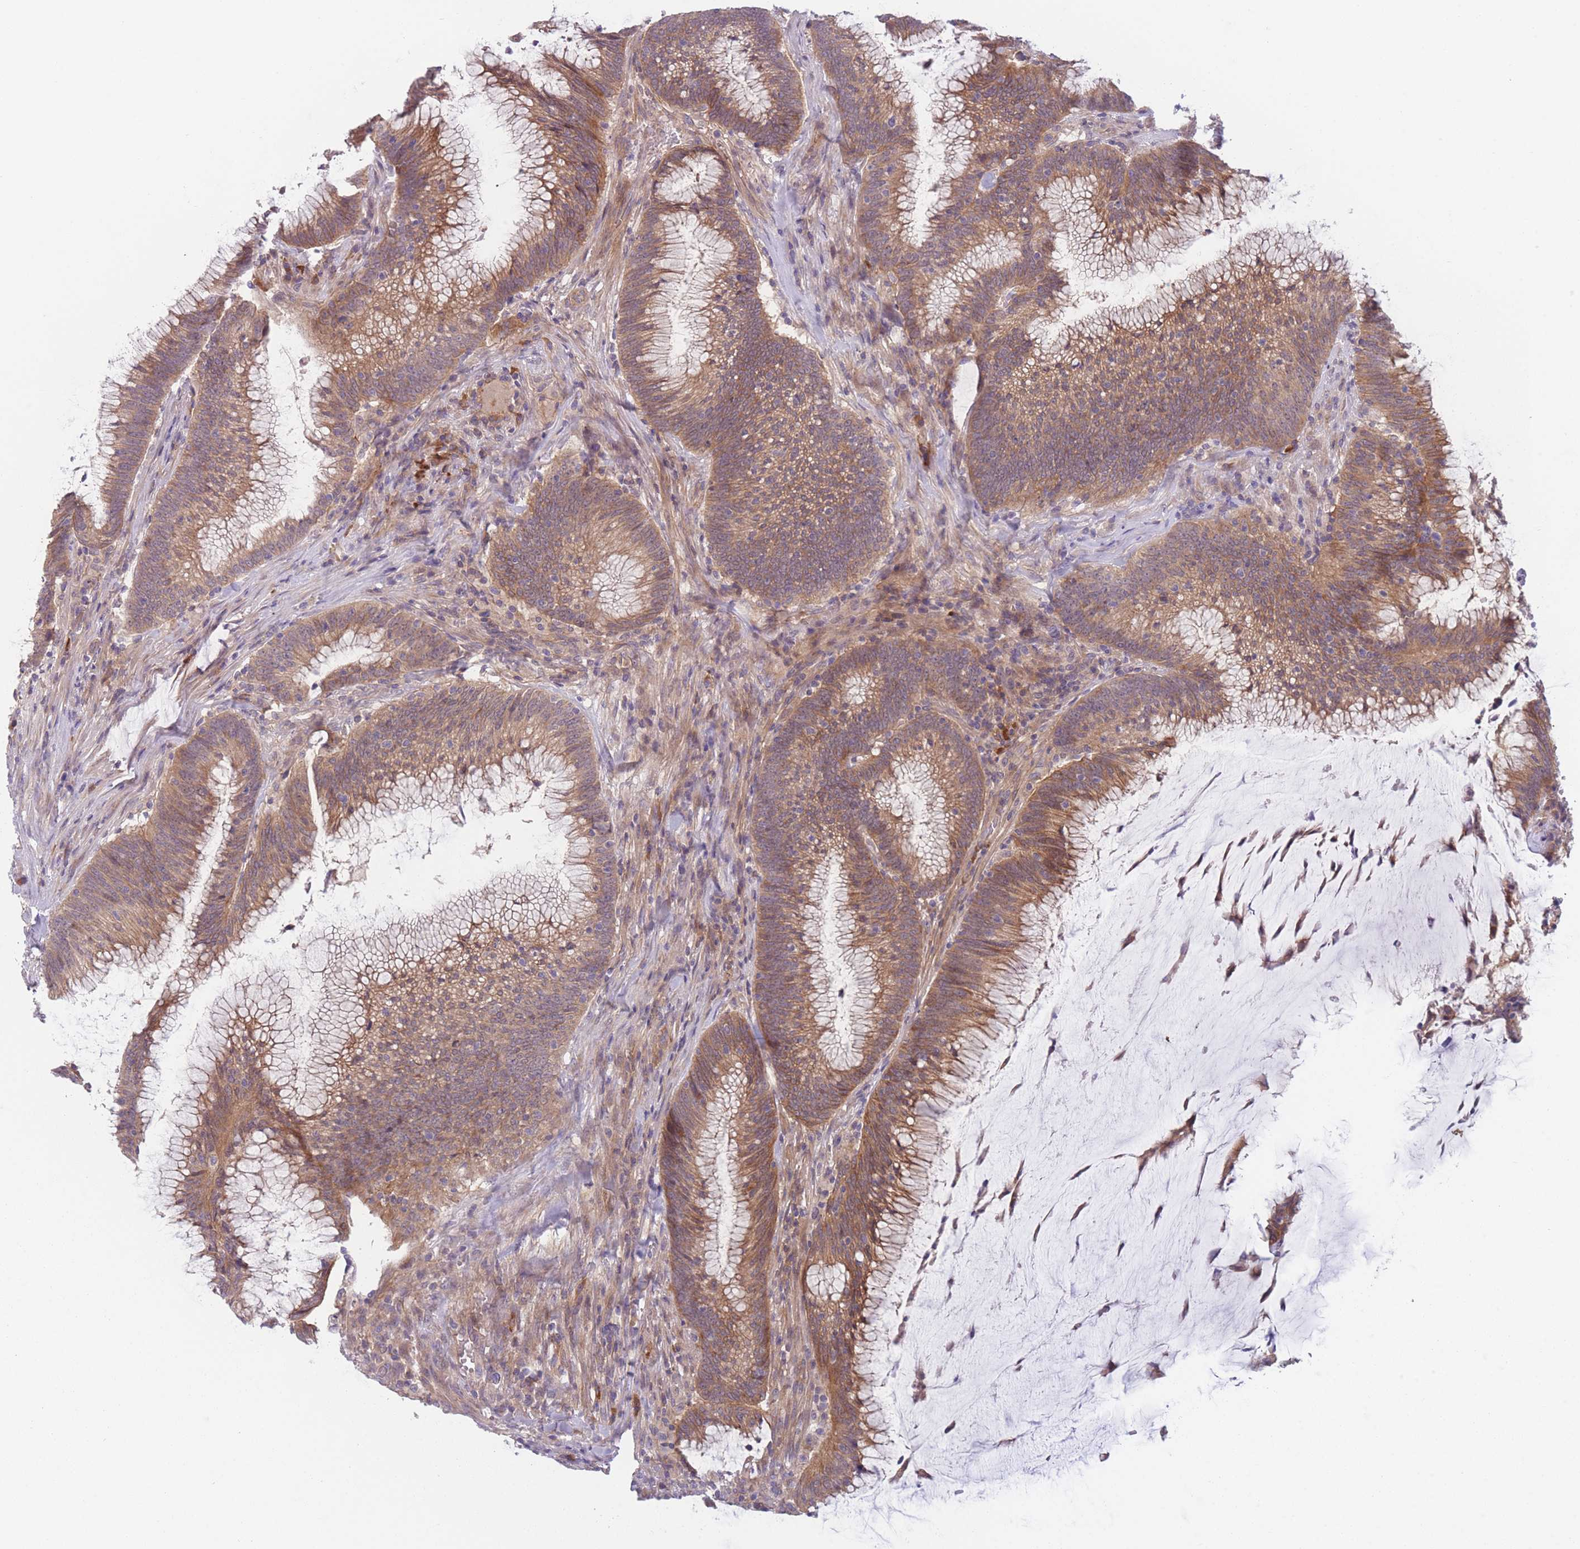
{"staining": {"intensity": "moderate", "quantity": ">75%", "location": "cytoplasmic/membranous"}, "tissue": "colorectal cancer", "cell_type": "Tumor cells", "image_type": "cancer", "snomed": [{"axis": "morphology", "description": "Adenocarcinoma, NOS"}, {"axis": "topography", "description": "Rectum"}], "caption": "Moderate cytoplasmic/membranous staining for a protein is present in approximately >75% of tumor cells of colorectal cancer using IHC.", "gene": "WDR93", "patient": {"sex": "female", "age": 77}}